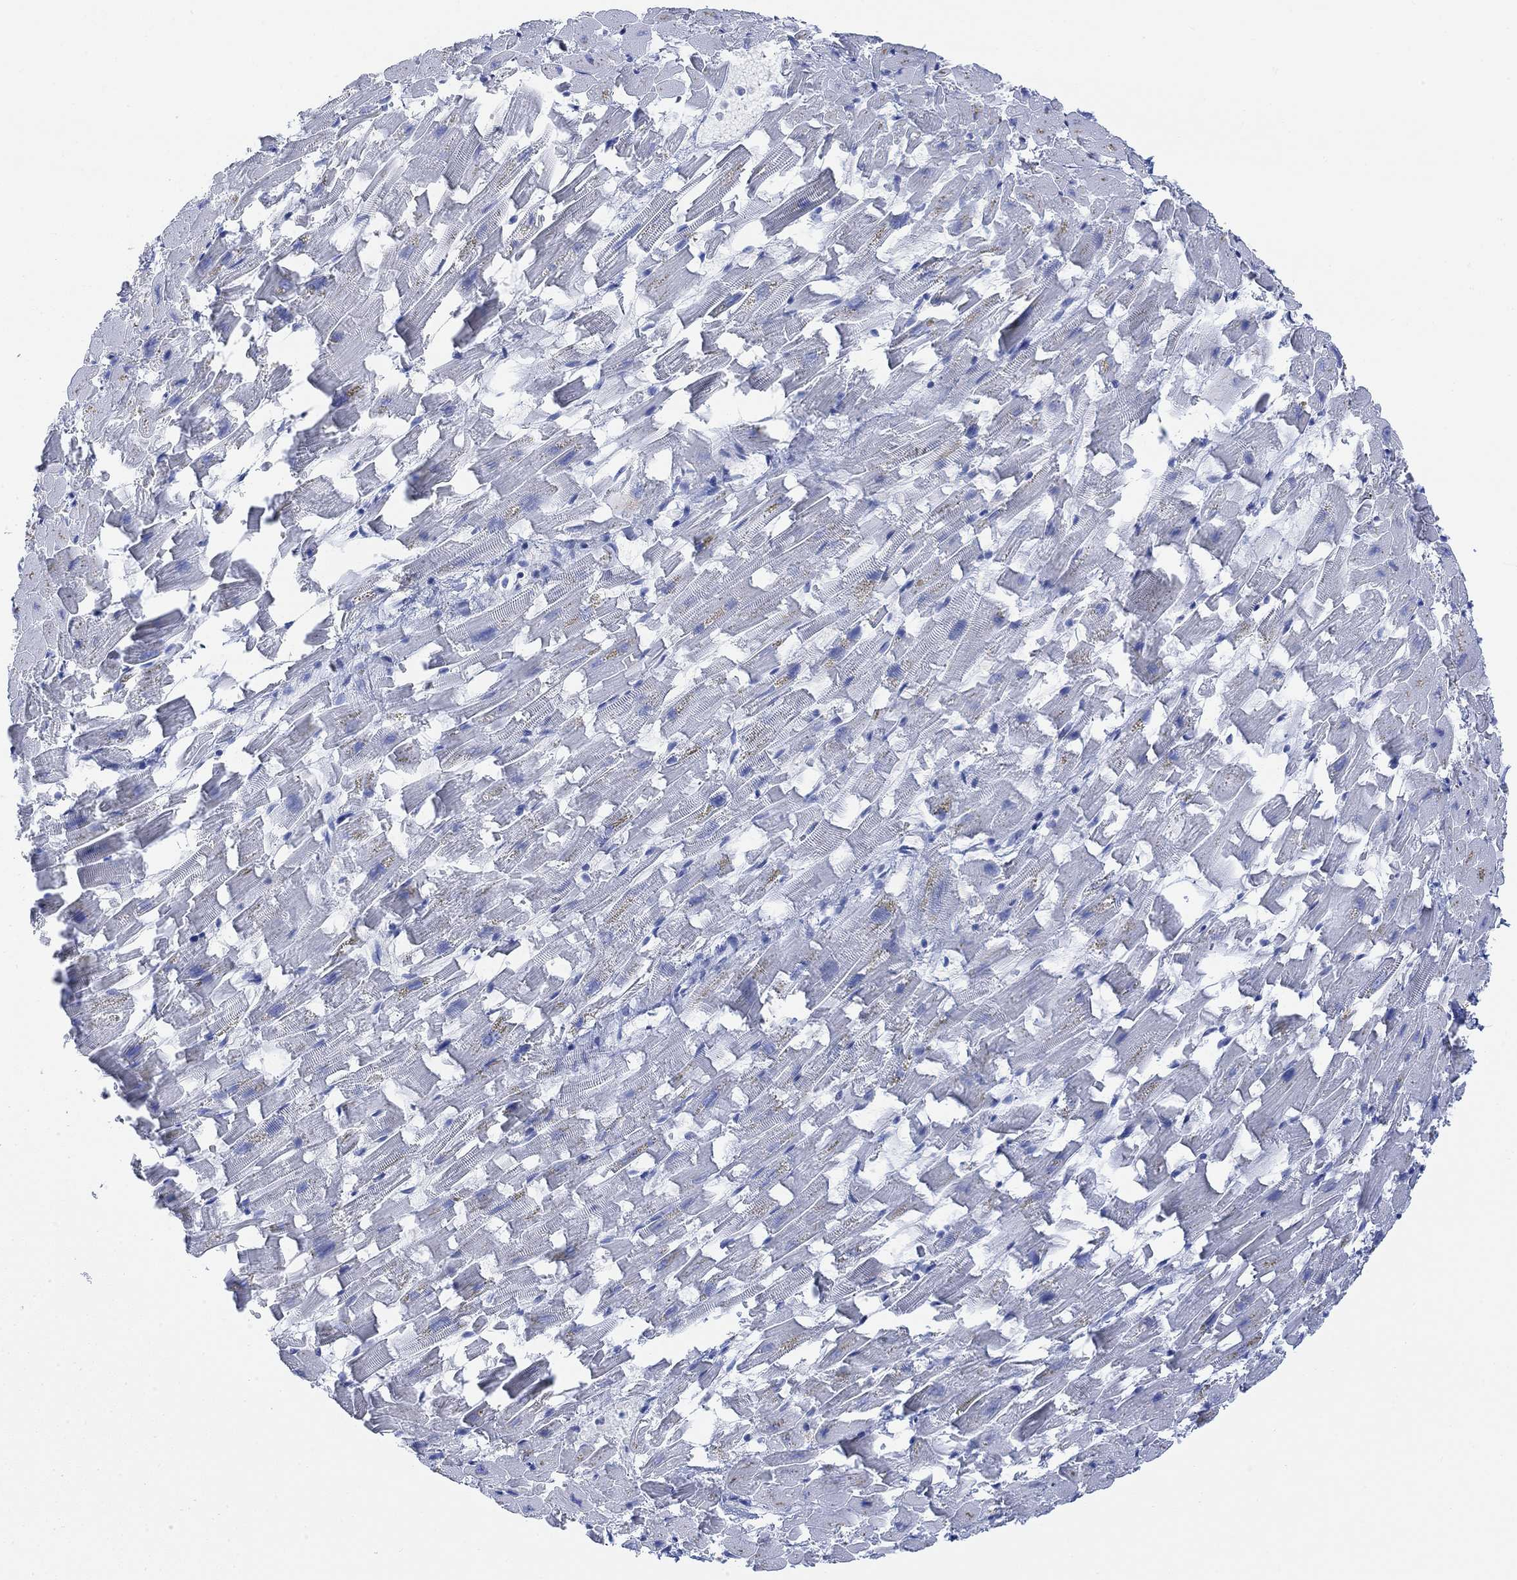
{"staining": {"intensity": "negative", "quantity": "none", "location": "none"}, "tissue": "heart muscle", "cell_type": "Cardiomyocytes", "image_type": "normal", "snomed": [{"axis": "morphology", "description": "Normal tissue, NOS"}, {"axis": "topography", "description": "Heart"}], "caption": "DAB immunohistochemical staining of normal human heart muscle reveals no significant expression in cardiomyocytes.", "gene": "TLDC2", "patient": {"sex": "female", "age": 64}}